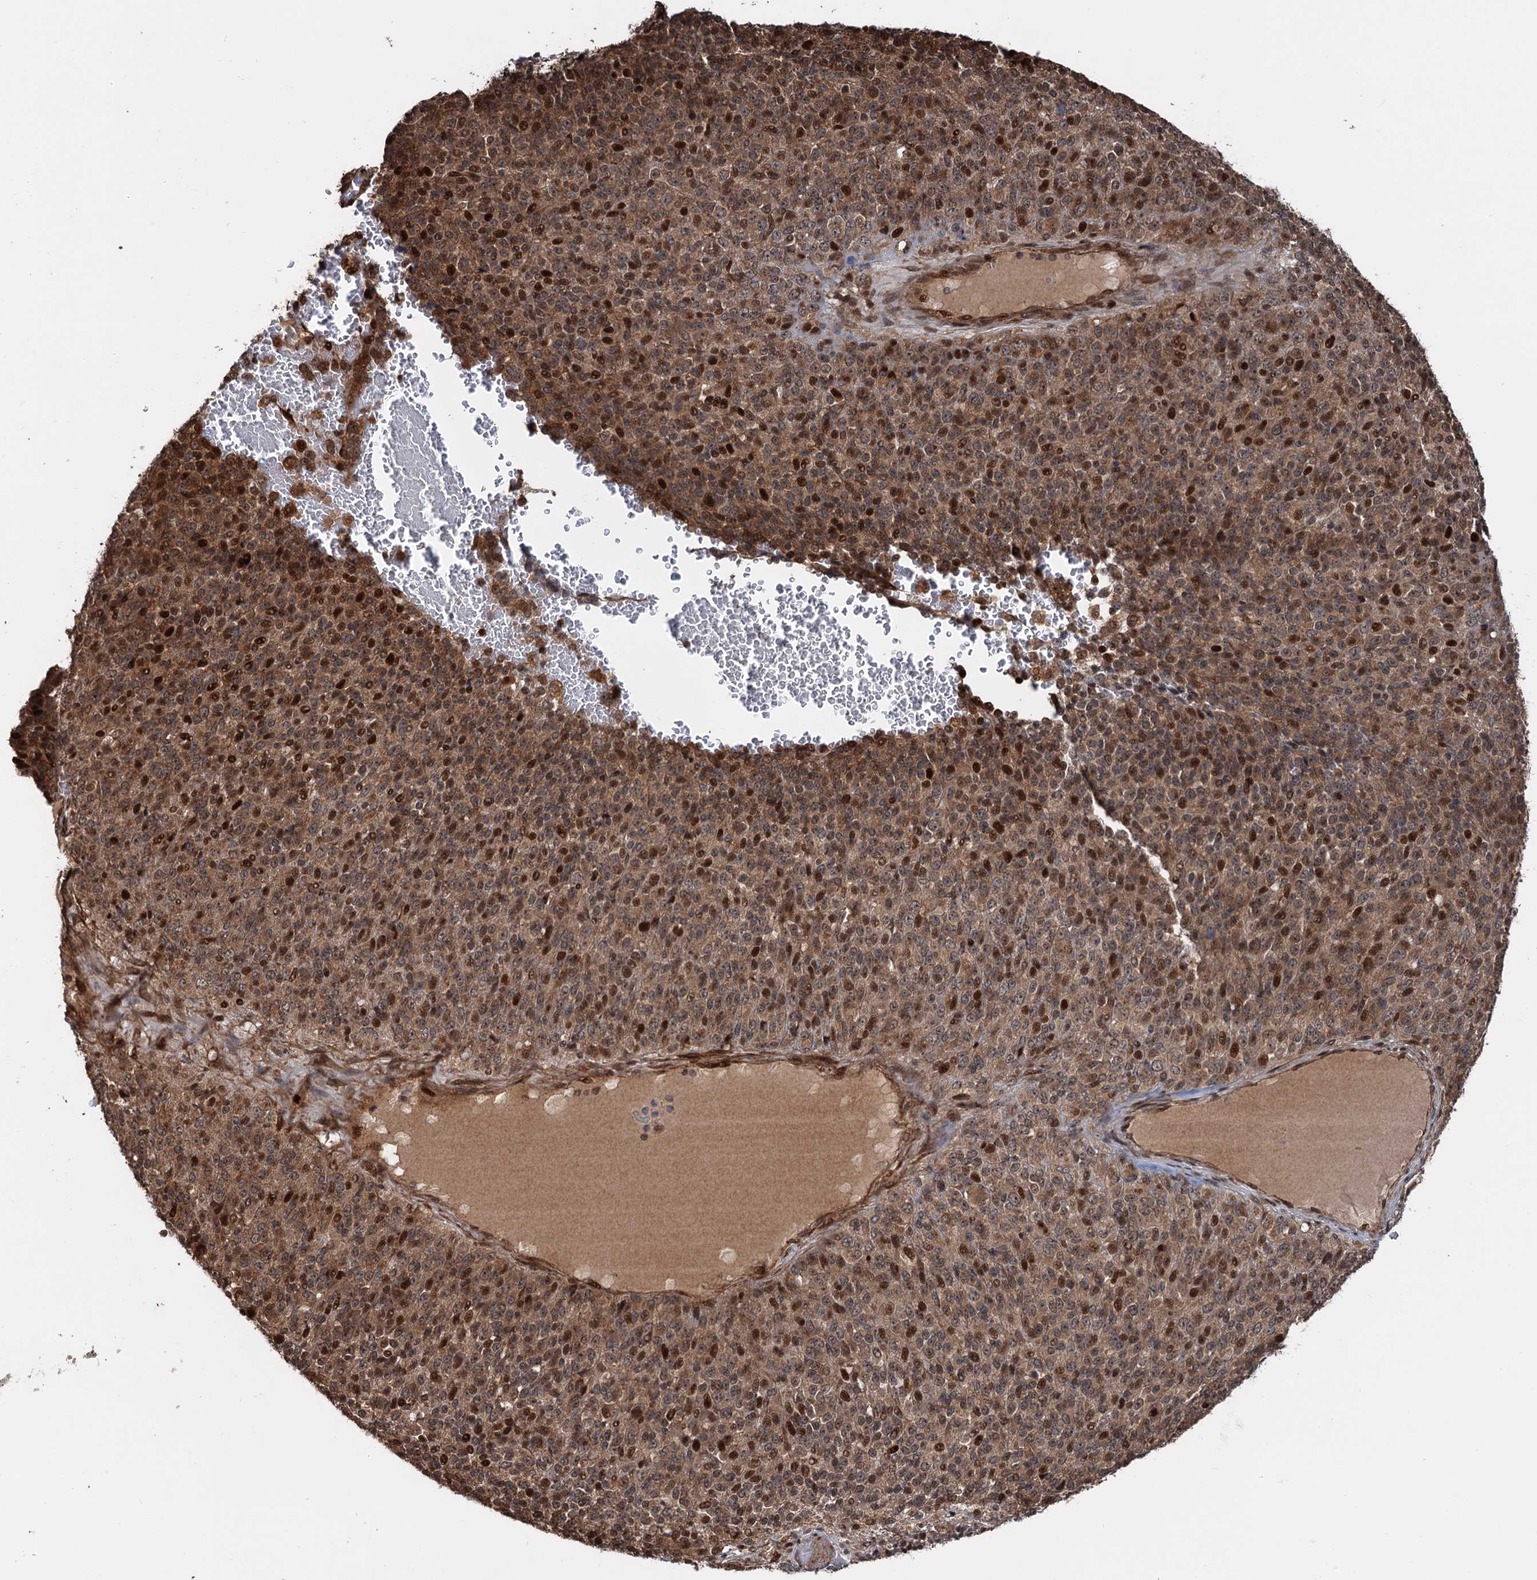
{"staining": {"intensity": "strong", "quantity": "25%-75%", "location": "cytoplasmic/membranous,nuclear"}, "tissue": "melanoma", "cell_type": "Tumor cells", "image_type": "cancer", "snomed": [{"axis": "morphology", "description": "Malignant melanoma, Metastatic site"}, {"axis": "topography", "description": "Brain"}], "caption": "A high-resolution photomicrograph shows immunohistochemistry (IHC) staining of melanoma, which shows strong cytoplasmic/membranous and nuclear staining in about 25%-75% of tumor cells. The staining is performed using DAB brown chromogen to label protein expression. The nuclei are counter-stained blue using hematoxylin.", "gene": "SNRNP25", "patient": {"sex": "female", "age": 56}}